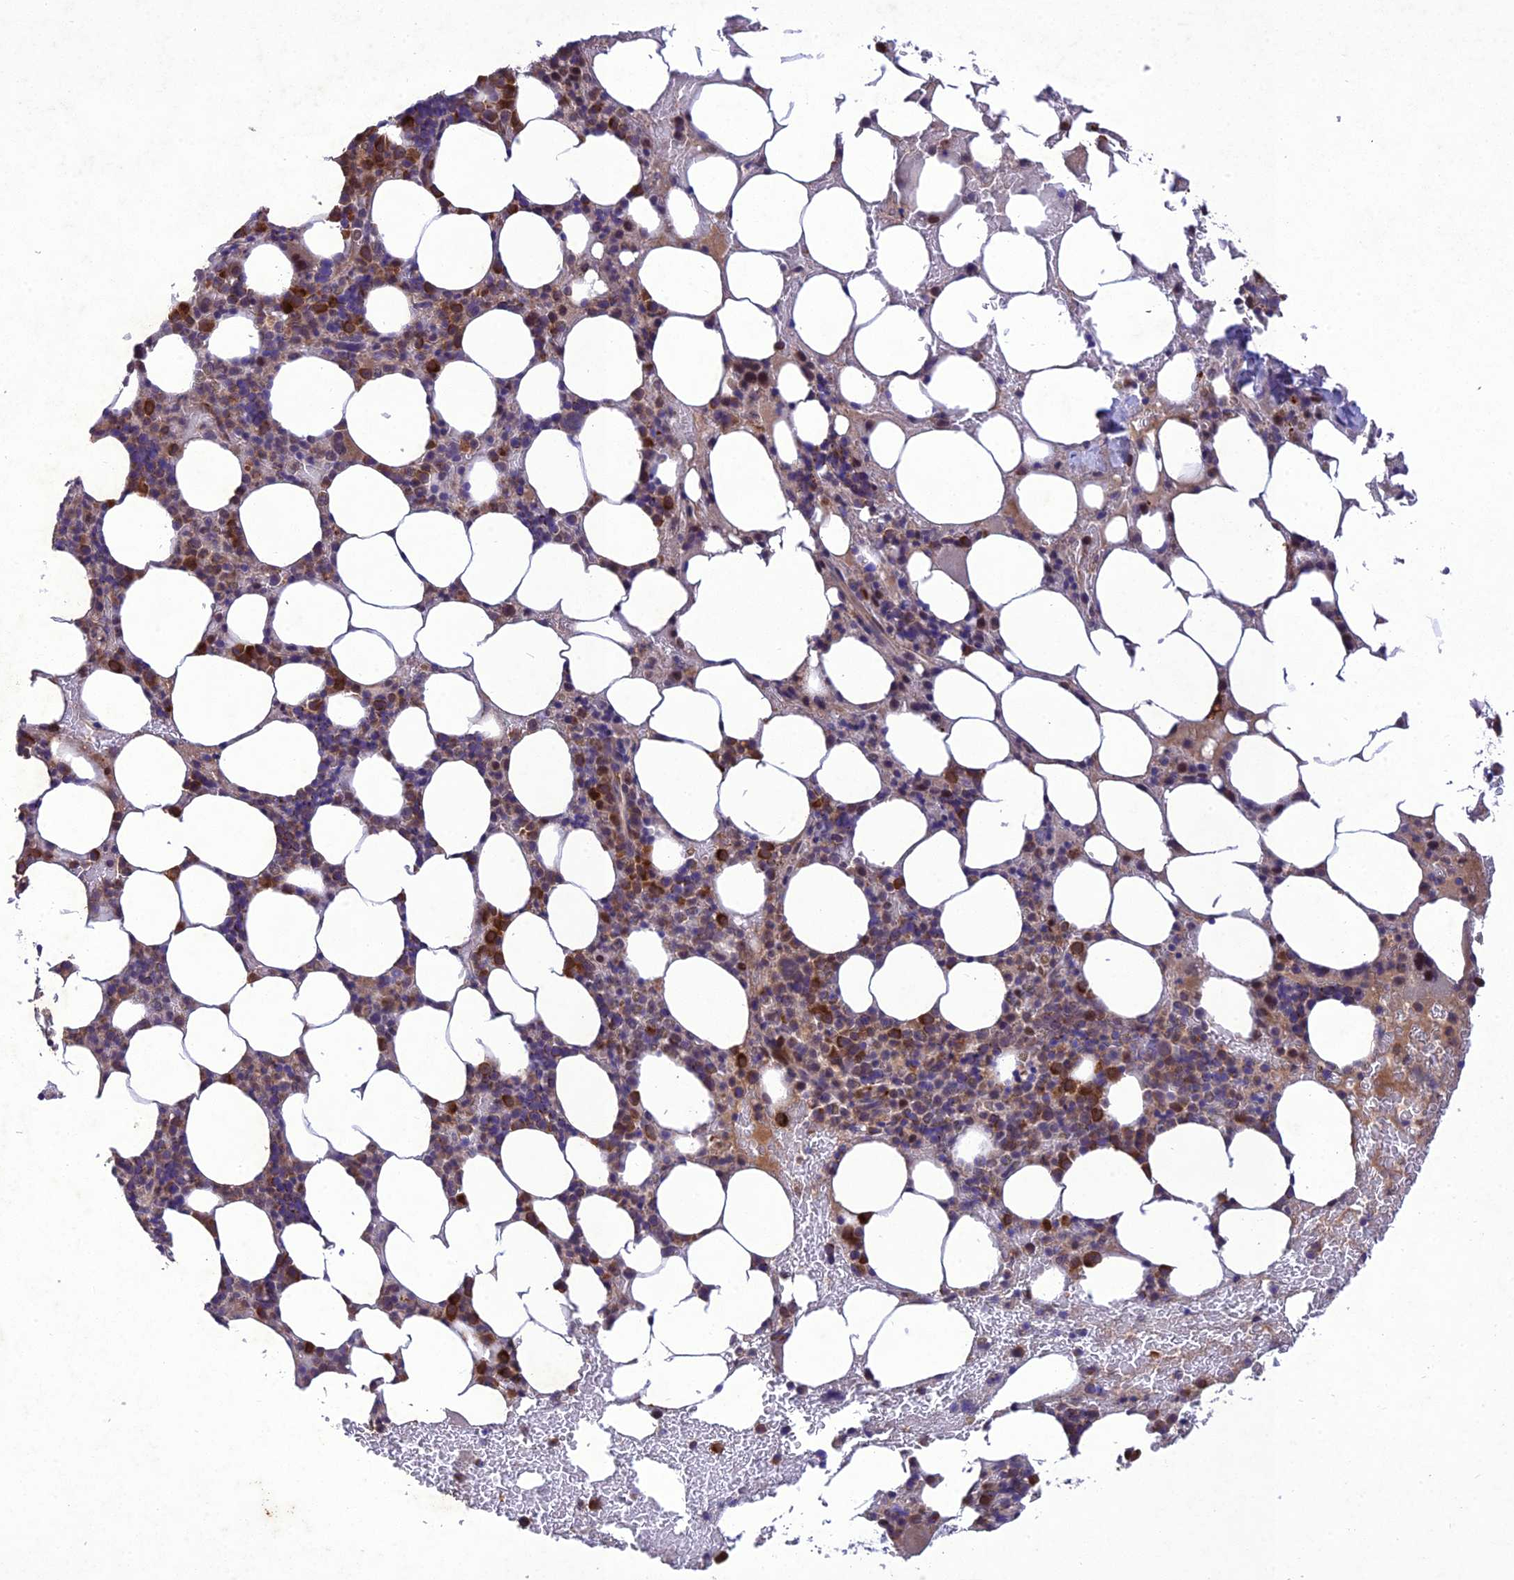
{"staining": {"intensity": "strong", "quantity": "25%-75%", "location": "cytoplasmic/membranous"}, "tissue": "bone marrow", "cell_type": "Hematopoietic cells", "image_type": "normal", "snomed": [{"axis": "morphology", "description": "Normal tissue, NOS"}, {"axis": "topography", "description": "Bone marrow"}], "caption": "A micrograph of bone marrow stained for a protein reveals strong cytoplasmic/membranous brown staining in hematopoietic cells. (DAB (3,3'-diaminobenzidine) IHC, brown staining for protein, blue staining for nuclei).", "gene": "ANKRD52", "patient": {"sex": "male", "age": 78}}